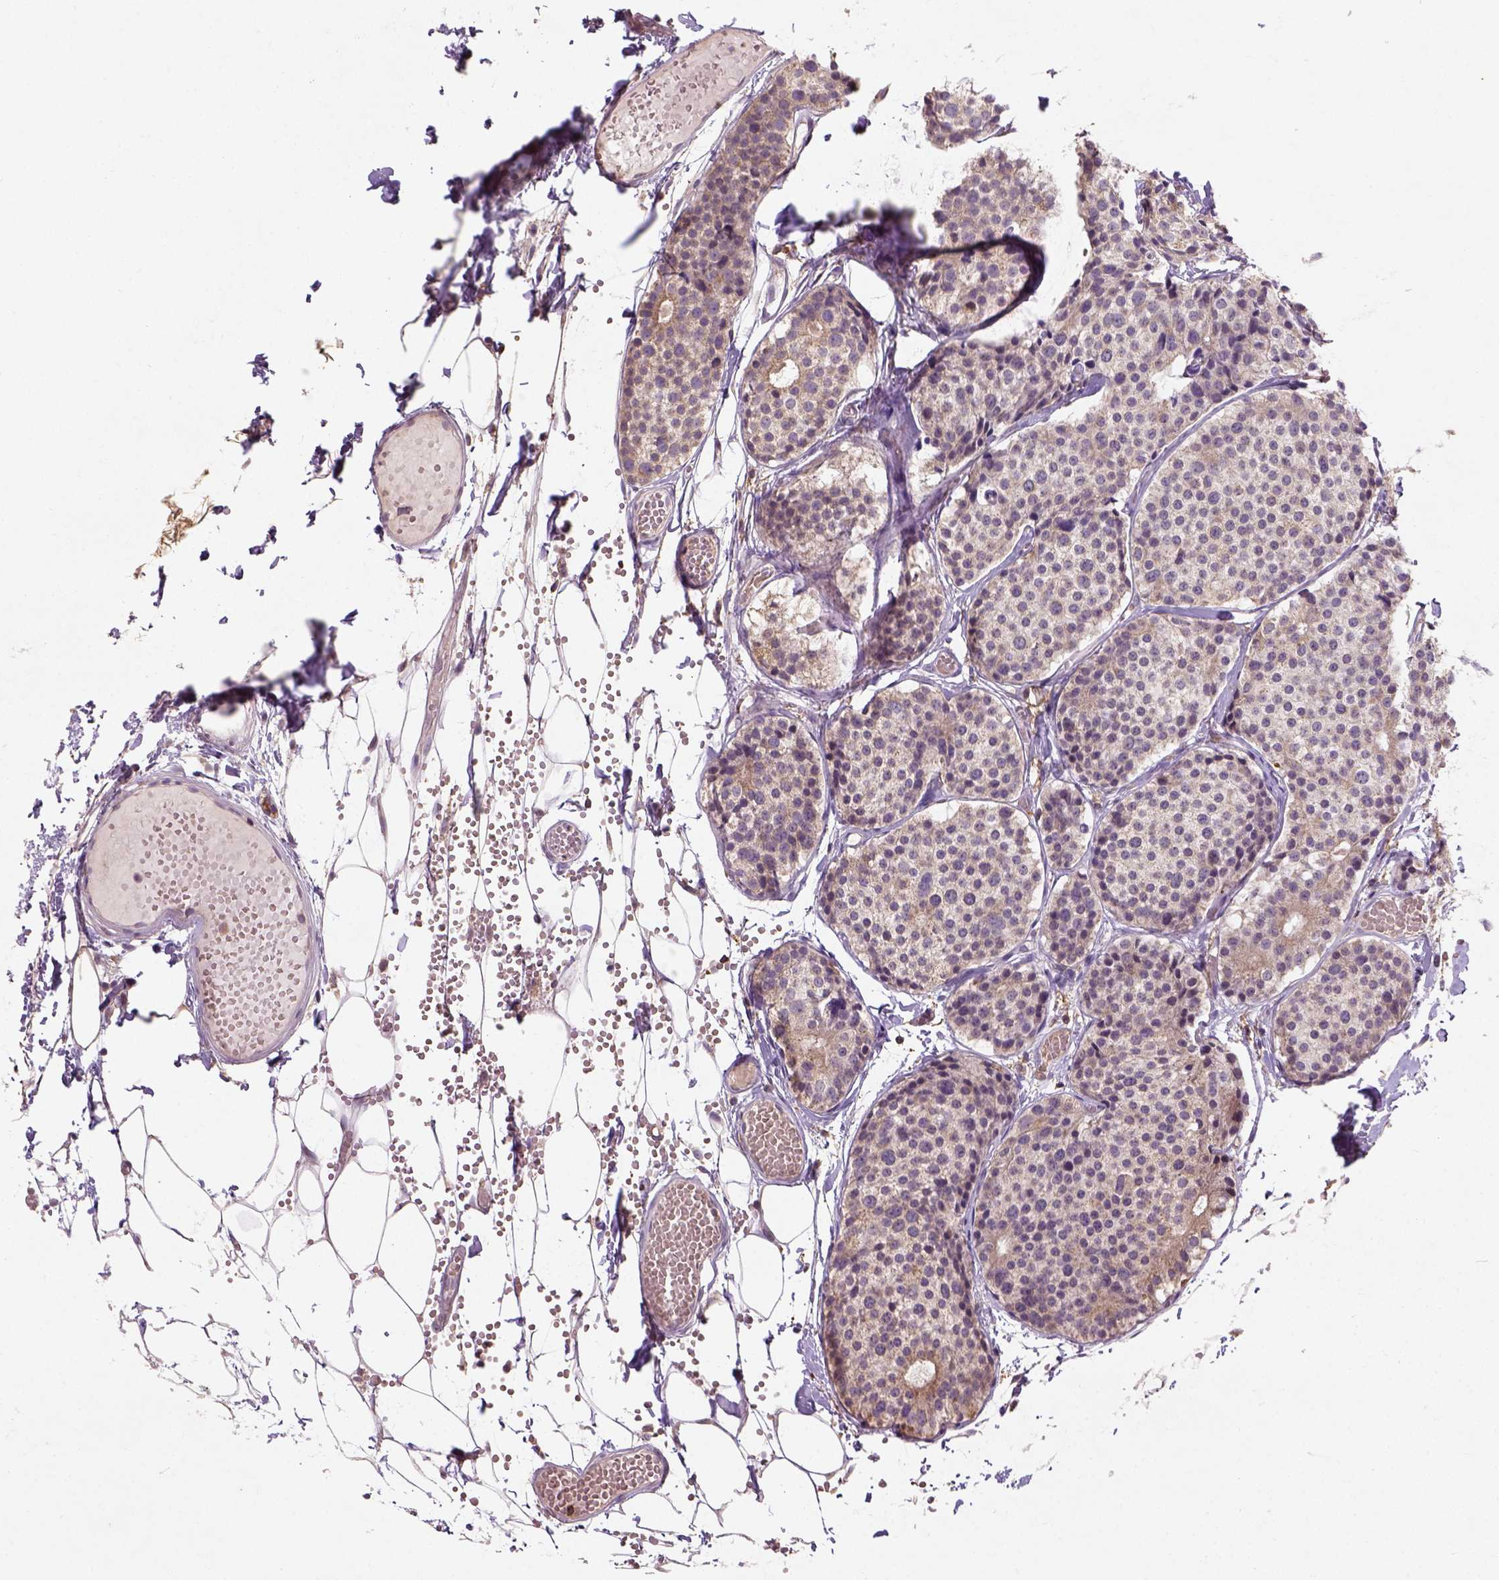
{"staining": {"intensity": "moderate", "quantity": "<25%", "location": "cytoplasmic/membranous"}, "tissue": "carcinoid", "cell_type": "Tumor cells", "image_type": "cancer", "snomed": [{"axis": "morphology", "description": "Carcinoid, malignant, NOS"}, {"axis": "topography", "description": "Small intestine"}], "caption": "DAB immunohistochemical staining of carcinoid (malignant) exhibits moderate cytoplasmic/membranous protein staining in approximately <25% of tumor cells. (Stains: DAB (3,3'-diaminobenzidine) in brown, nuclei in blue, Microscopy: brightfield microscopy at high magnification).", "gene": "CAMKK1", "patient": {"sex": "female", "age": 65}}